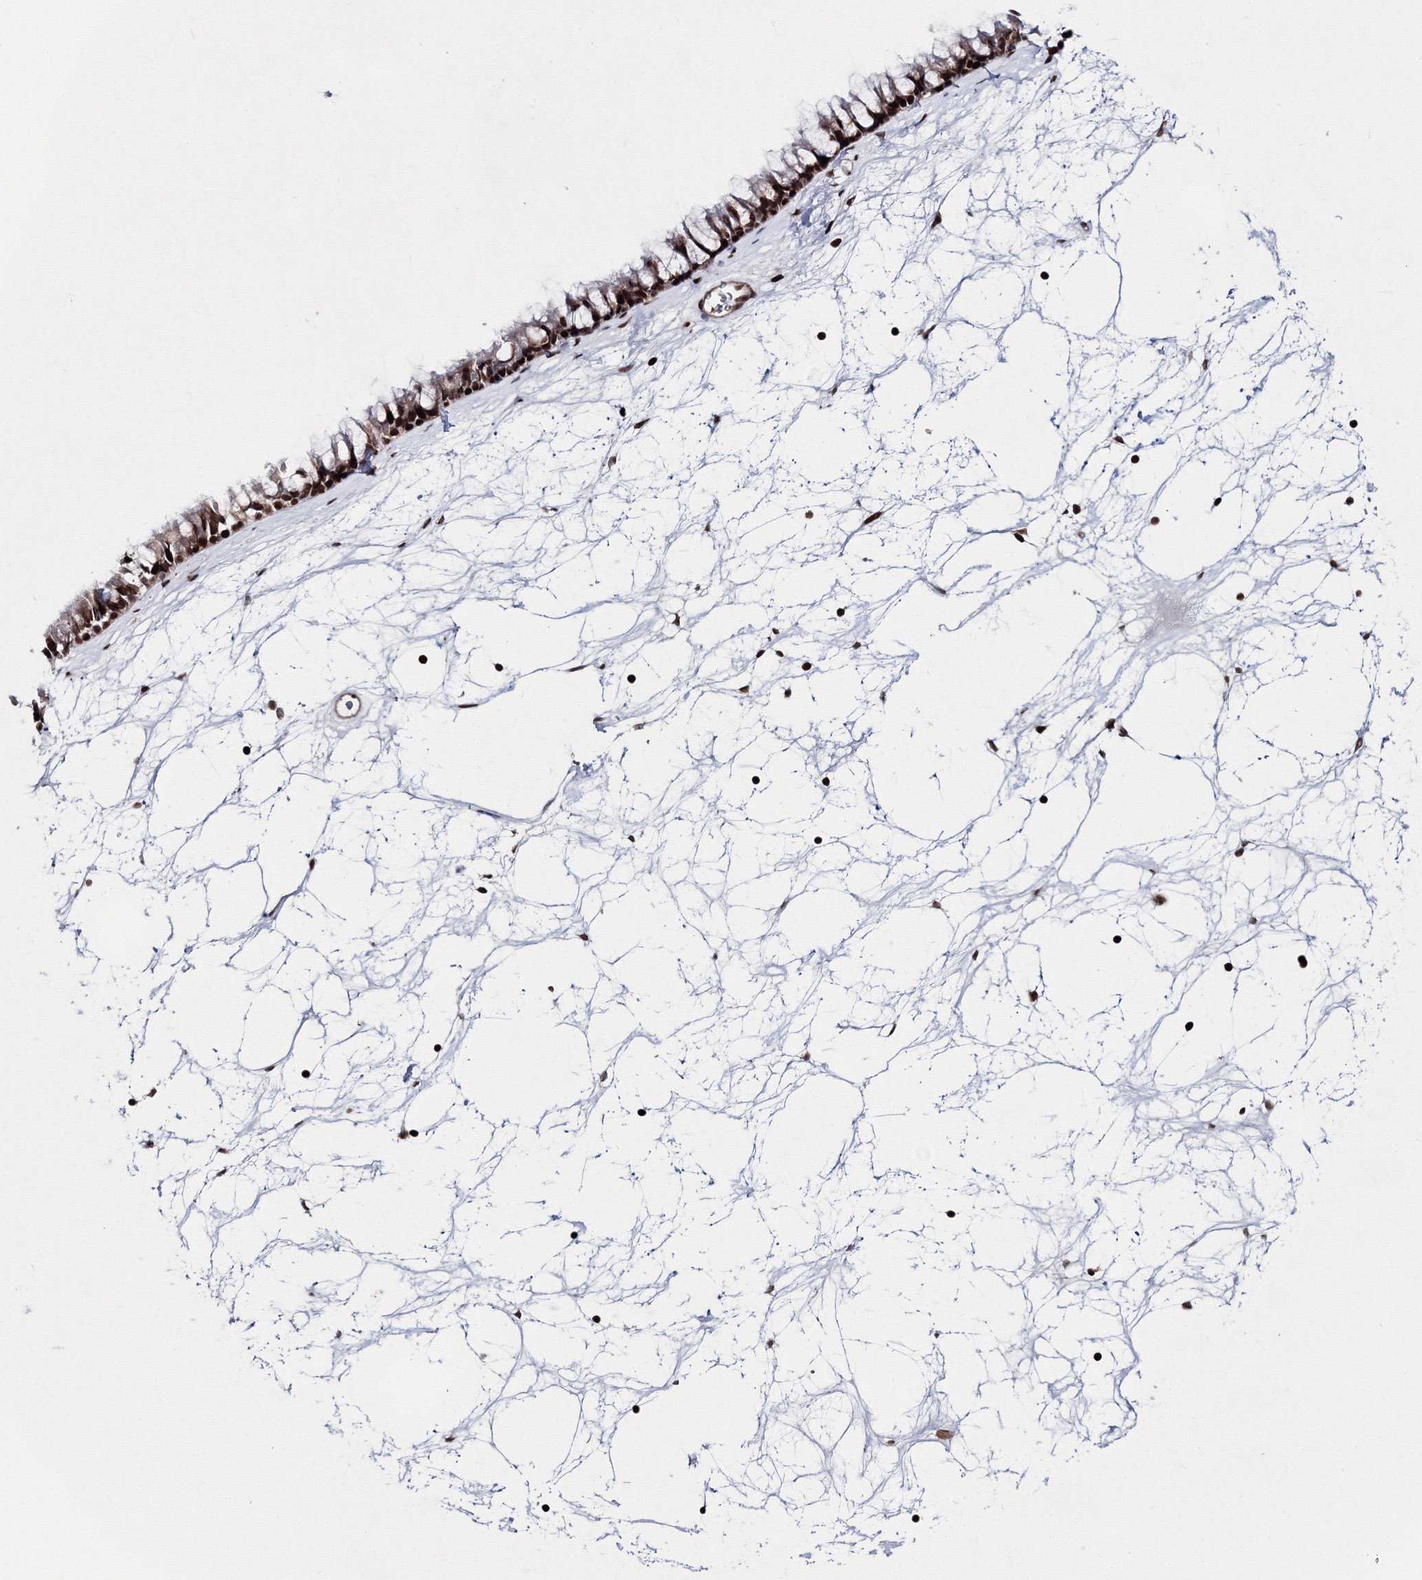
{"staining": {"intensity": "strong", "quantity": ">75%", "location": "nuclear"}, "tissue": "nasopharynx", "cell_type": "Respiratory epithelial cells", "image_type": "normal", "snomed": [{"axis": "morphology", "description": "Normal tissue, NOS"}, {"axis": "topography", "description": "Nasopharynx"}], "caption": "Immunohistochemical staining of benign human nasopharynx reveals >75% levels of strong nuclear protein positivity in about >75% of respiratory epithelial cells.", "gene": "SMIM29", "patient": {"sex": "male", "age": 64}}